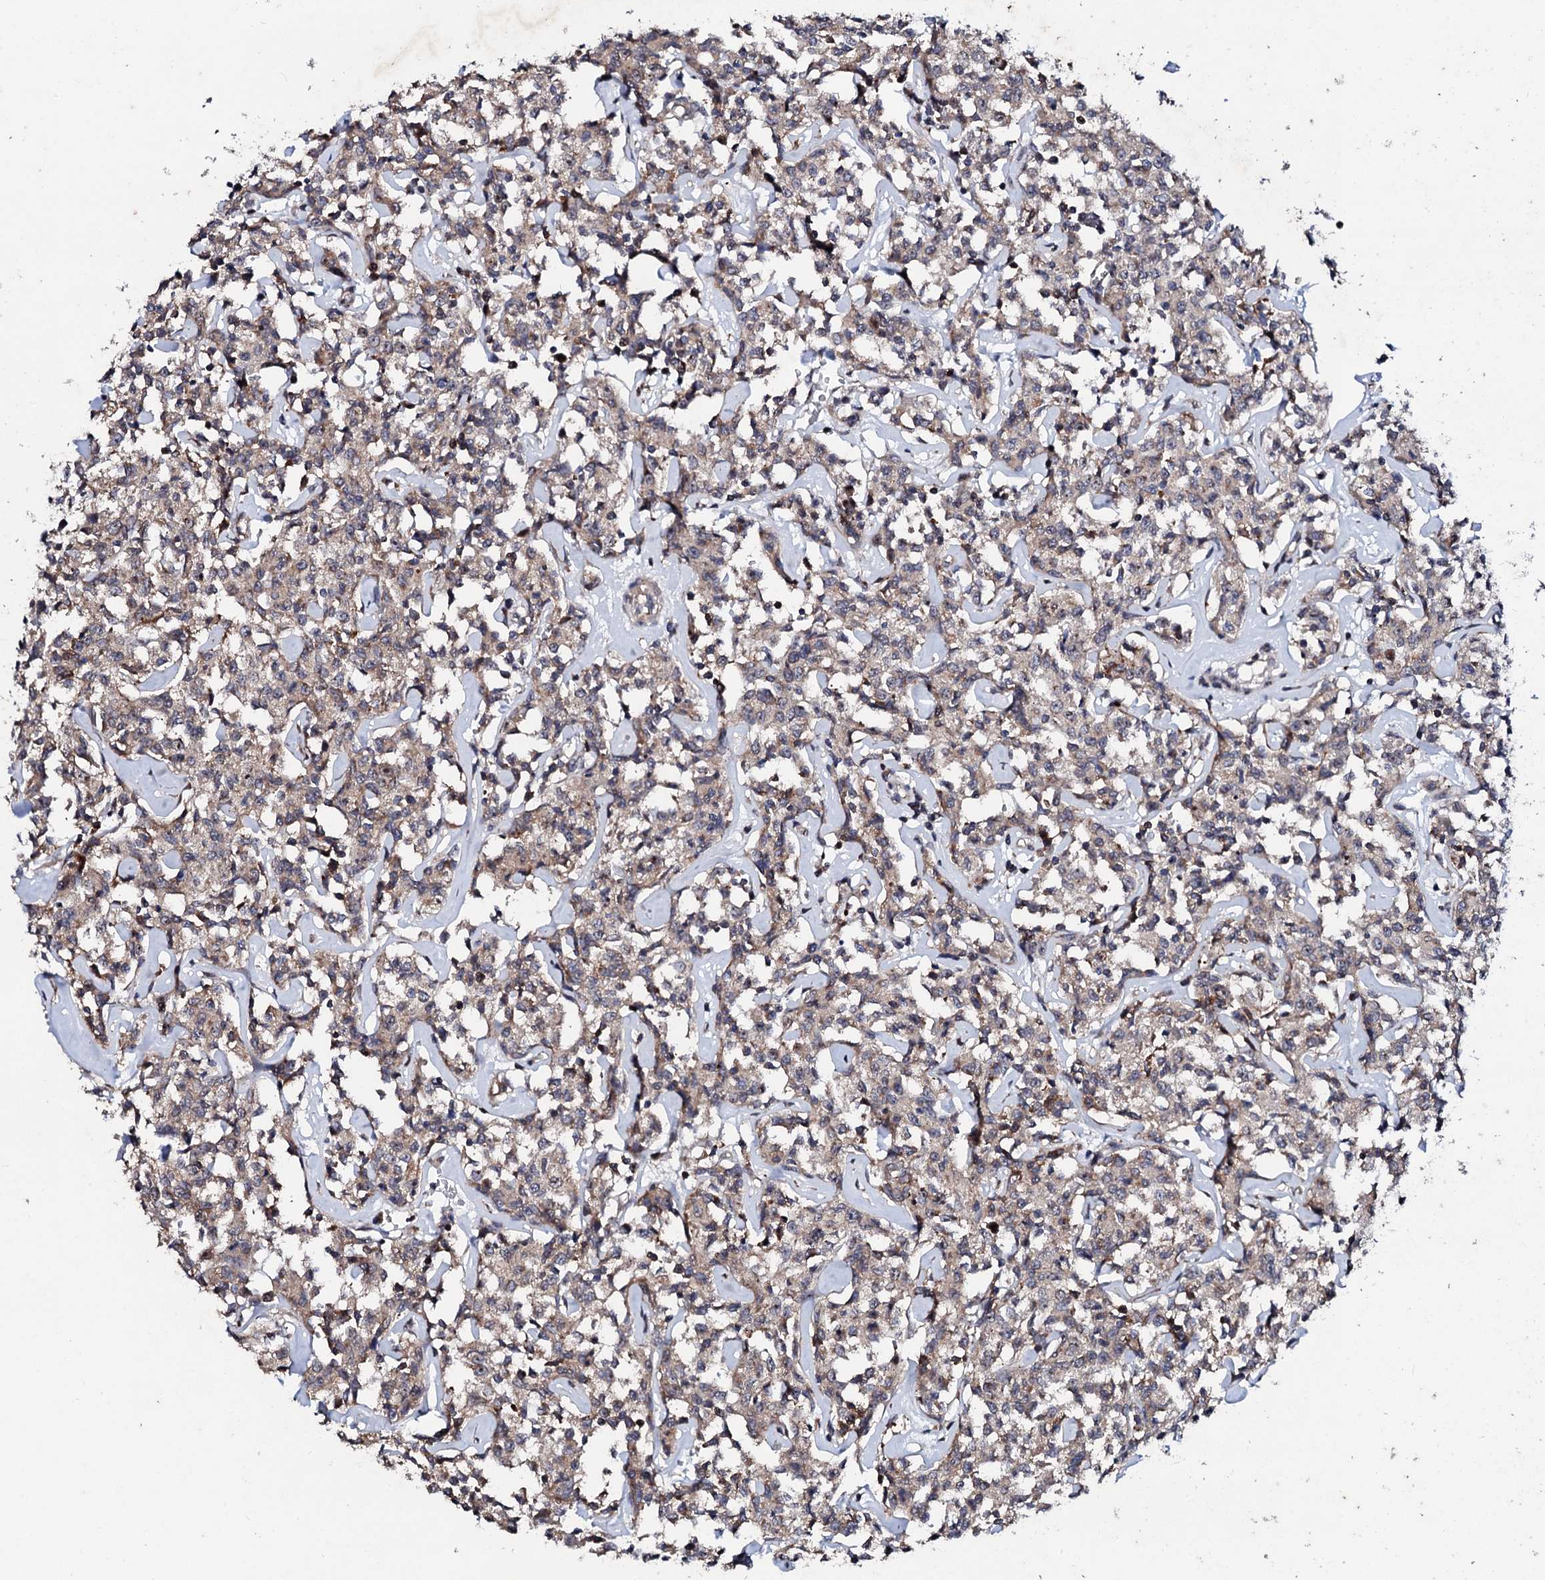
{"staining": {"intensity": "weak", "quantity": "25%-75%", "location": "cytoplasmic/membranous"}, "tissue": "lymphoma", "cell_type": "Tumor cells", "image_type": "cancer", "snomed": [{"axis": "morphology", "description": "Malignant lymphoma, non-Hodgkin's type, Low grade"}, {"axis": "topography", "description": "Small intestine"}], "caption": "Malignant lymphoma, non-Hodgkin's type (low-grade) stained for a protein demonstrates weak cytoplasmic/membranous positivity in tumor cells.", "gene": "GTPBP4", "patient": {"sex": "female", "age": 59}}